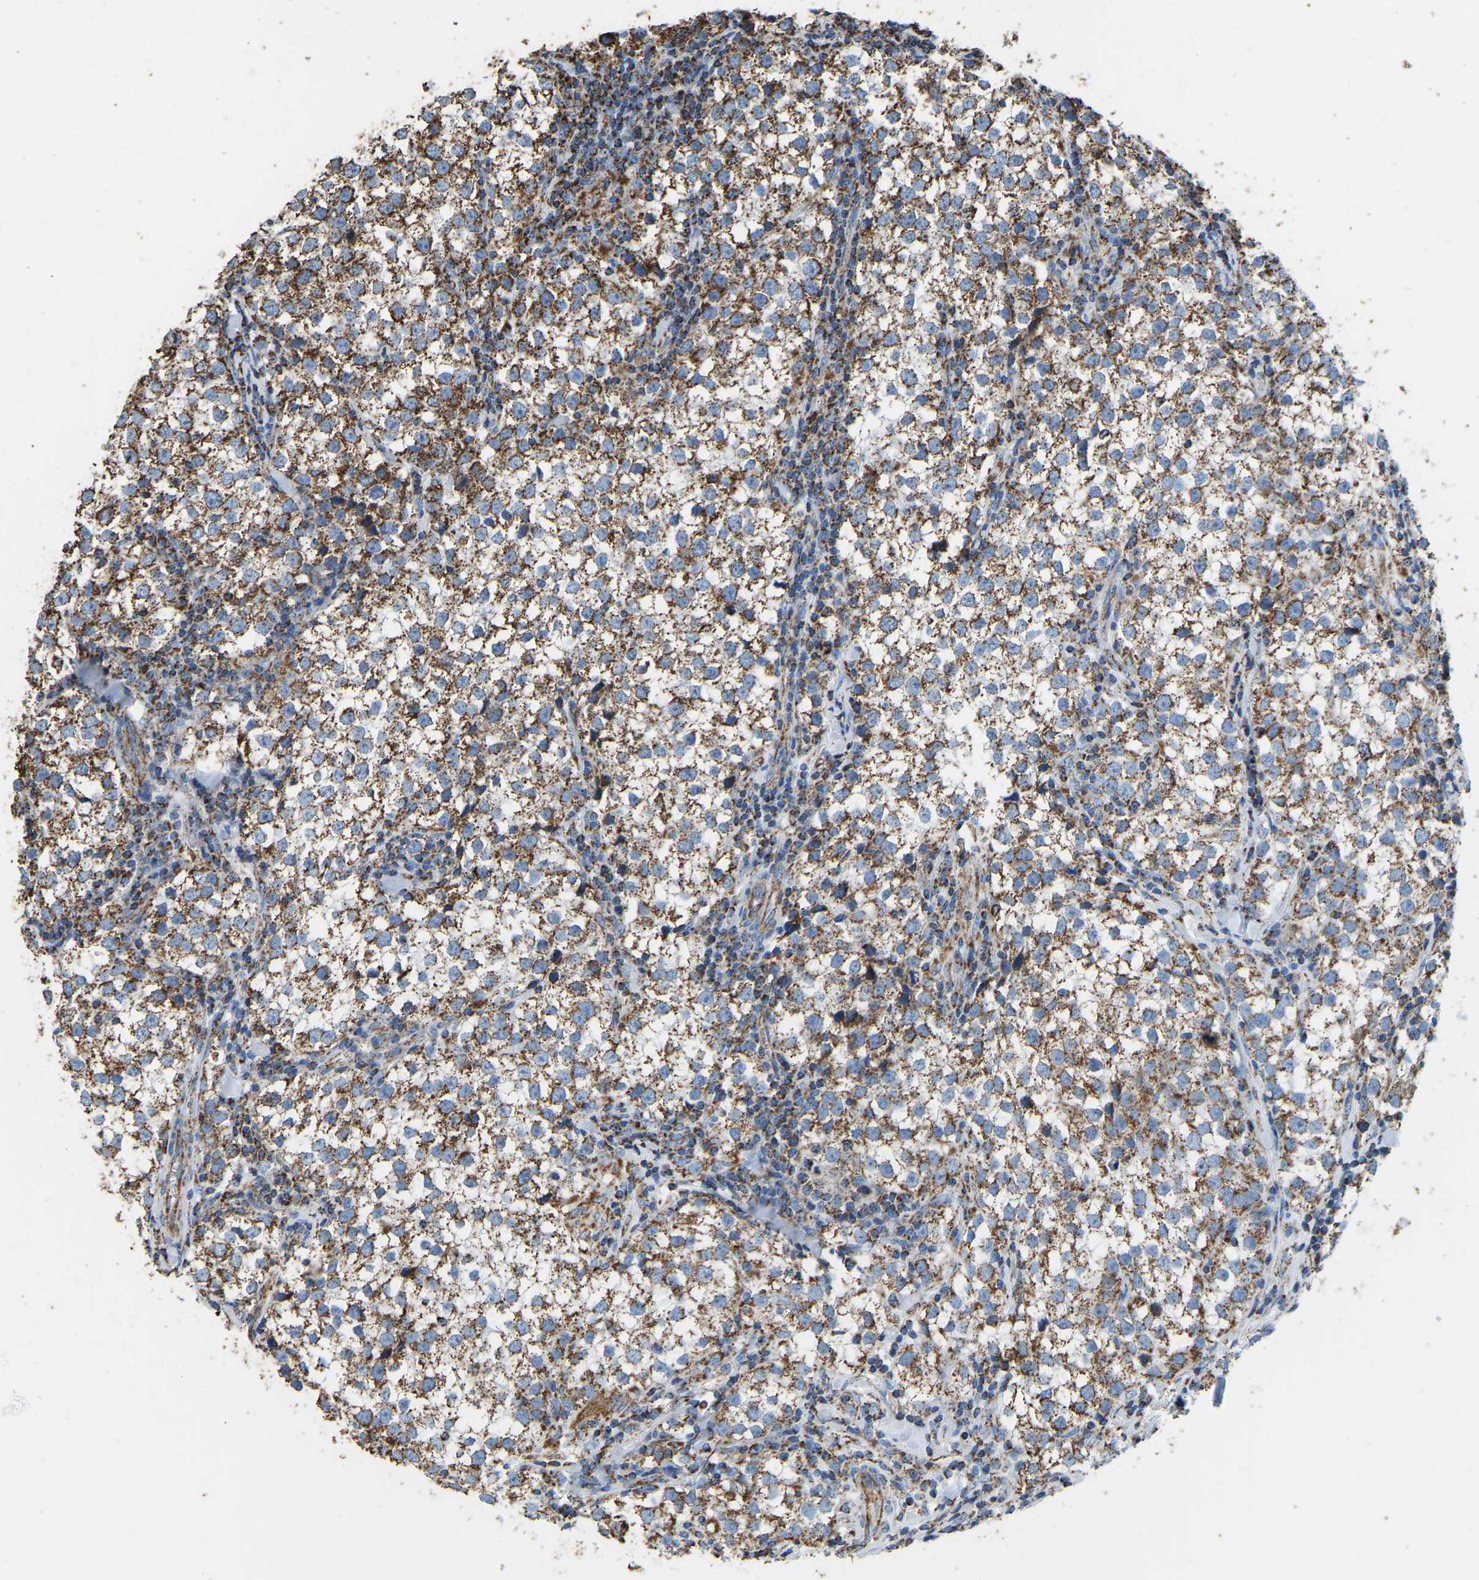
{"staining": {"intensity": "moderate", "quantity": ">75%", "location": "cytoplasmic/membranous"}, "tissue": "testis cancer", "cell_type": "Tumor cells", "image_type": "cancer", "snomed": [{"axis": "morphology", "description": "Seminoma, NOS"}, {"axis": "morphology", "description": "Carcinoma, Embryonal, NOS"}, {"axis": "topography", "description": "Testis"}], "caption": "A high-resolution histopathology image shows IHC staining of testis cancer, which demonstrates moderate cytoplasmic/membranous positivity in approximately >75% of tumor cells.", "gene": "IRX6", "patient": {"sex": "male", "age": 36}}